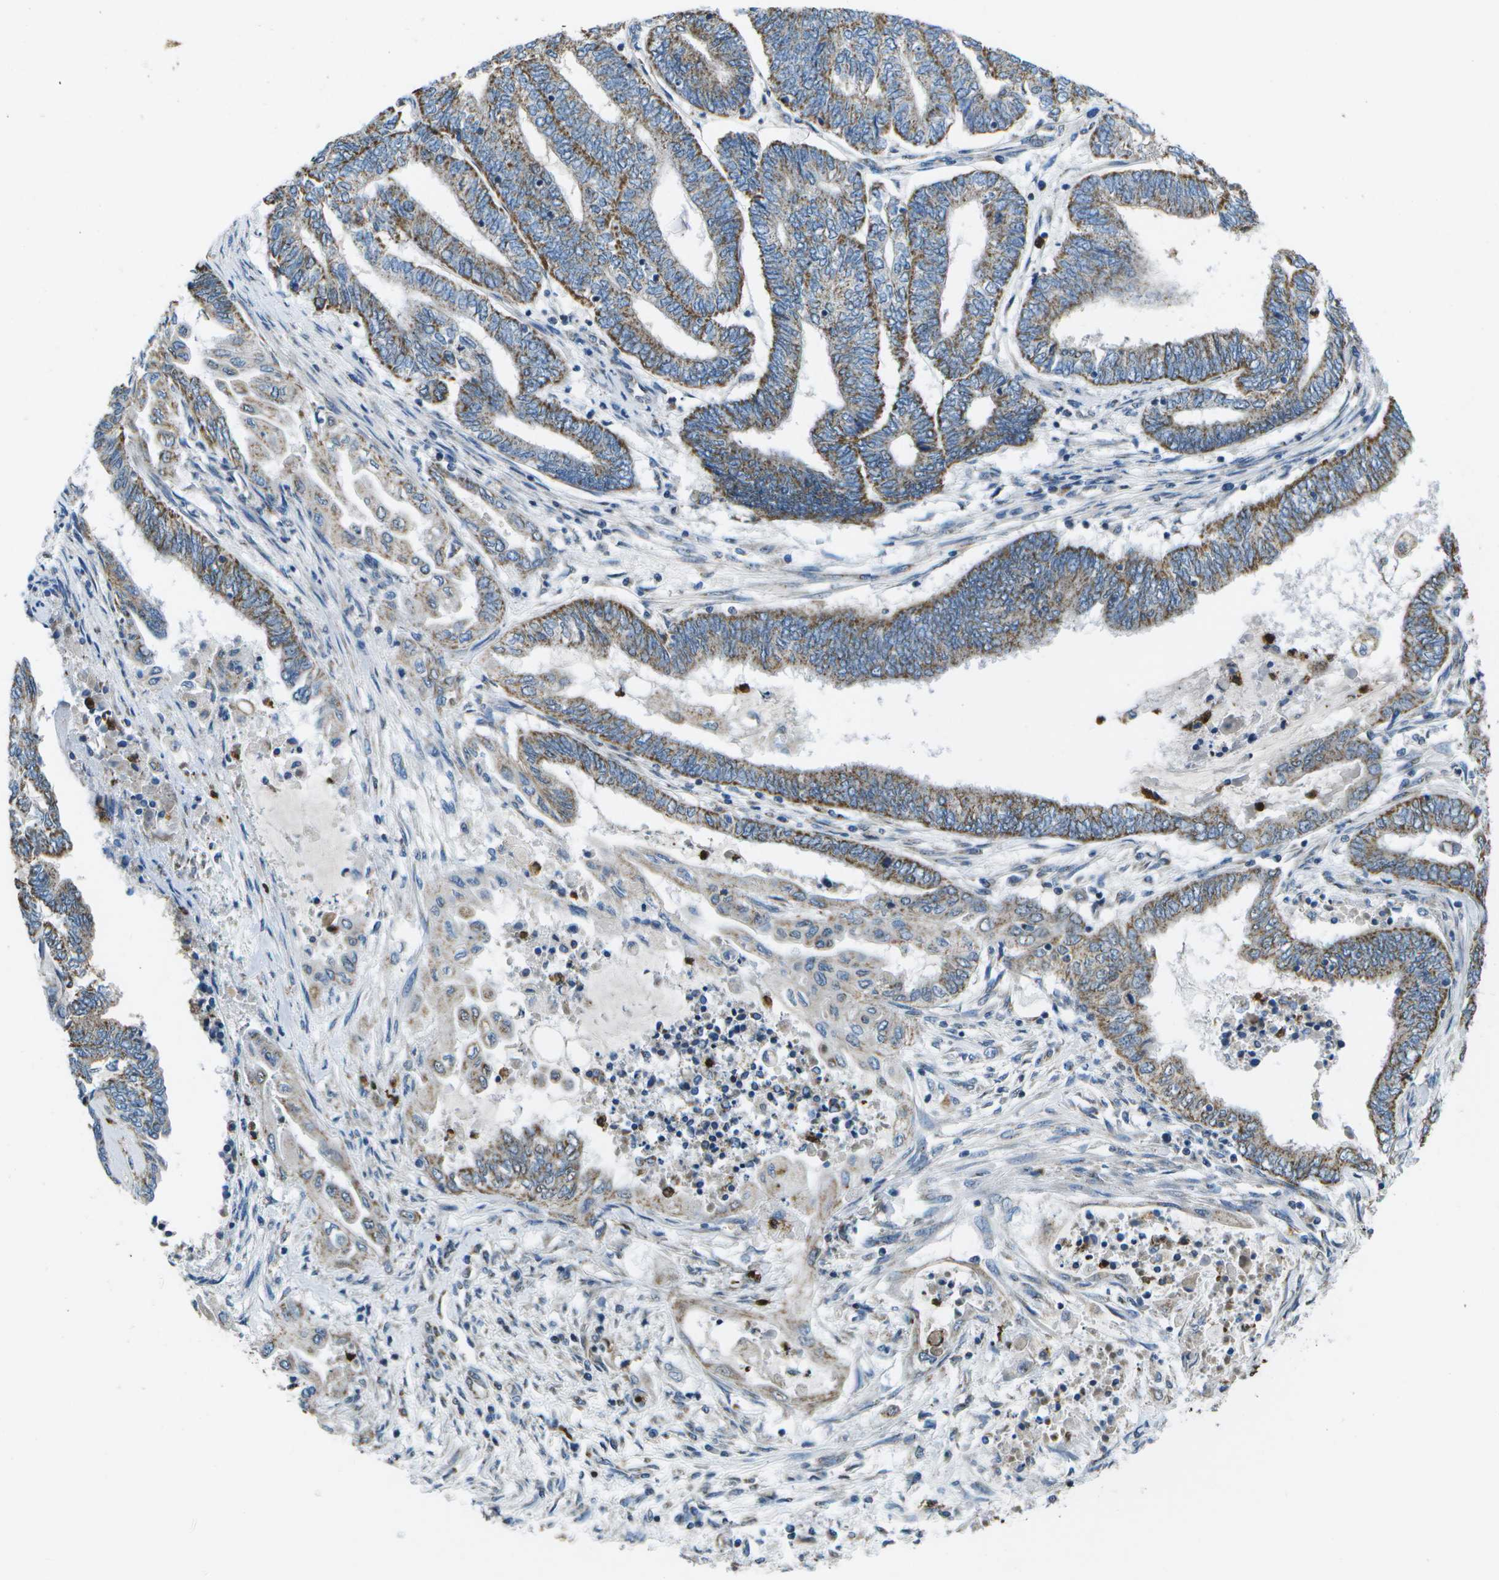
{"staining": {"intensity": "moderate", "quantity": ">75%", "location": "cytoplasmic/membranous"}, "tissue": "endometrial cancer", "cell_type": "Tumor cells", "image_type": "cancer", "snomed": [{"axis": "morphology", "description": "Adenocarcinoma, NOS"}, {"axis": "topography", "description": "Uterus"}, {"axis": "topography", "description": "Endometrium"}], "caption": "Tumor cells show moderate cytoplasmic/membranous expression in approximately >75% of cells in endometrial adenocarcinoma. The staining was performed using DAB (3,3'-diaminobenzidine) to visualize the protein expression in brown, while the nuclei were stained in blue with hematoxylin (Magnification: 20x).", "gene": "GALNT15", "patient": {"sex": "female", "age": 70}}